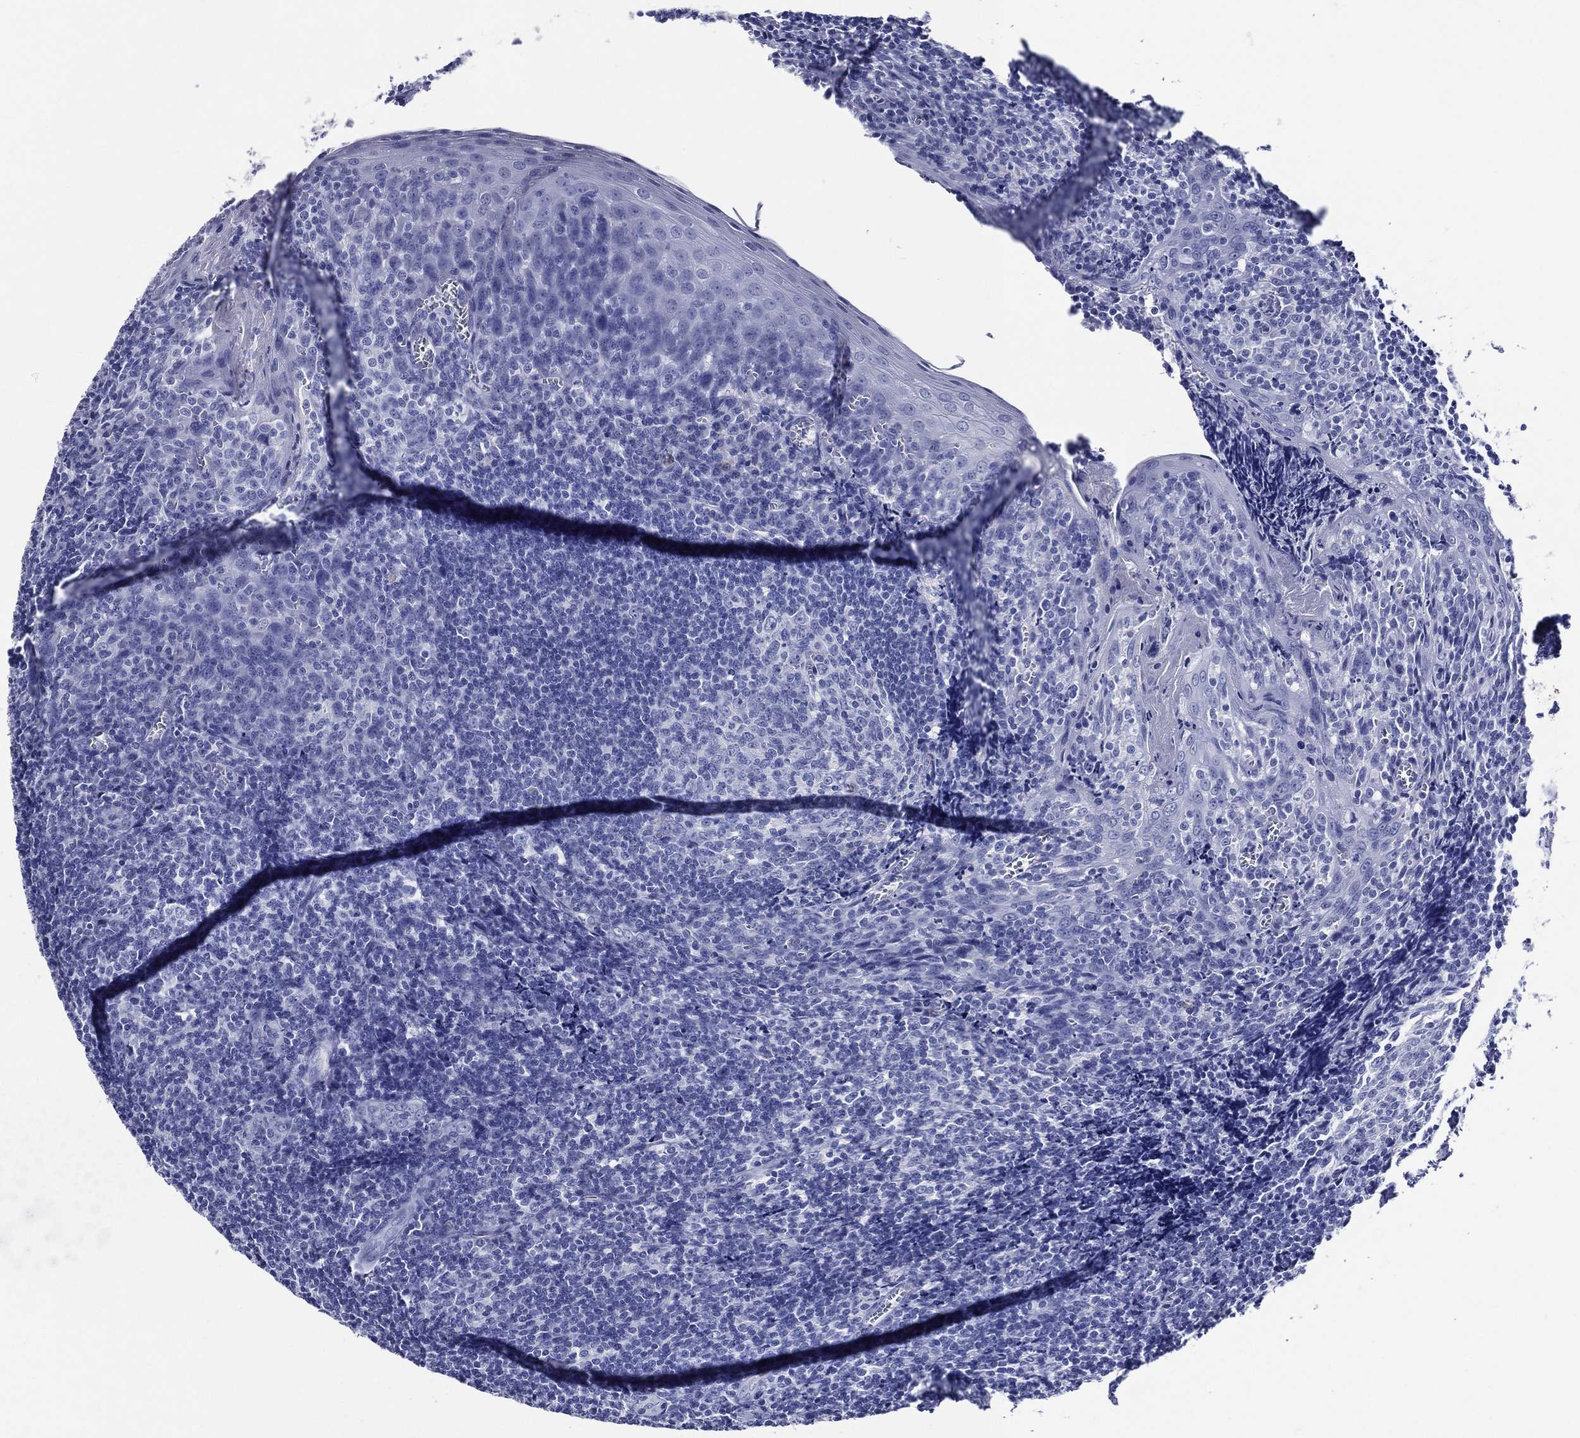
{"staining": {"intensity": "negative", "quantity": "none", "location": "none"}, "tissue": "tonsil", "cell_type": "Germinal center cells", "image_type": "normal", "snomed": [{"axis": "morphology", "description": "Normal tissue, NOS"}, {"axis": "topography", "description": "Tonsil"}], "caption": "A high-resolution image shows IHC staining of benign tonsil, which shows no significant expression in germinal center cells. The staining is performed using DAB (3,3'-diaminobenzidine) brown chromogen with nuclei counter-stained in using hematoxylin.", "gene": "ACE2", "patient": {"sex": "male", "age": 20}}